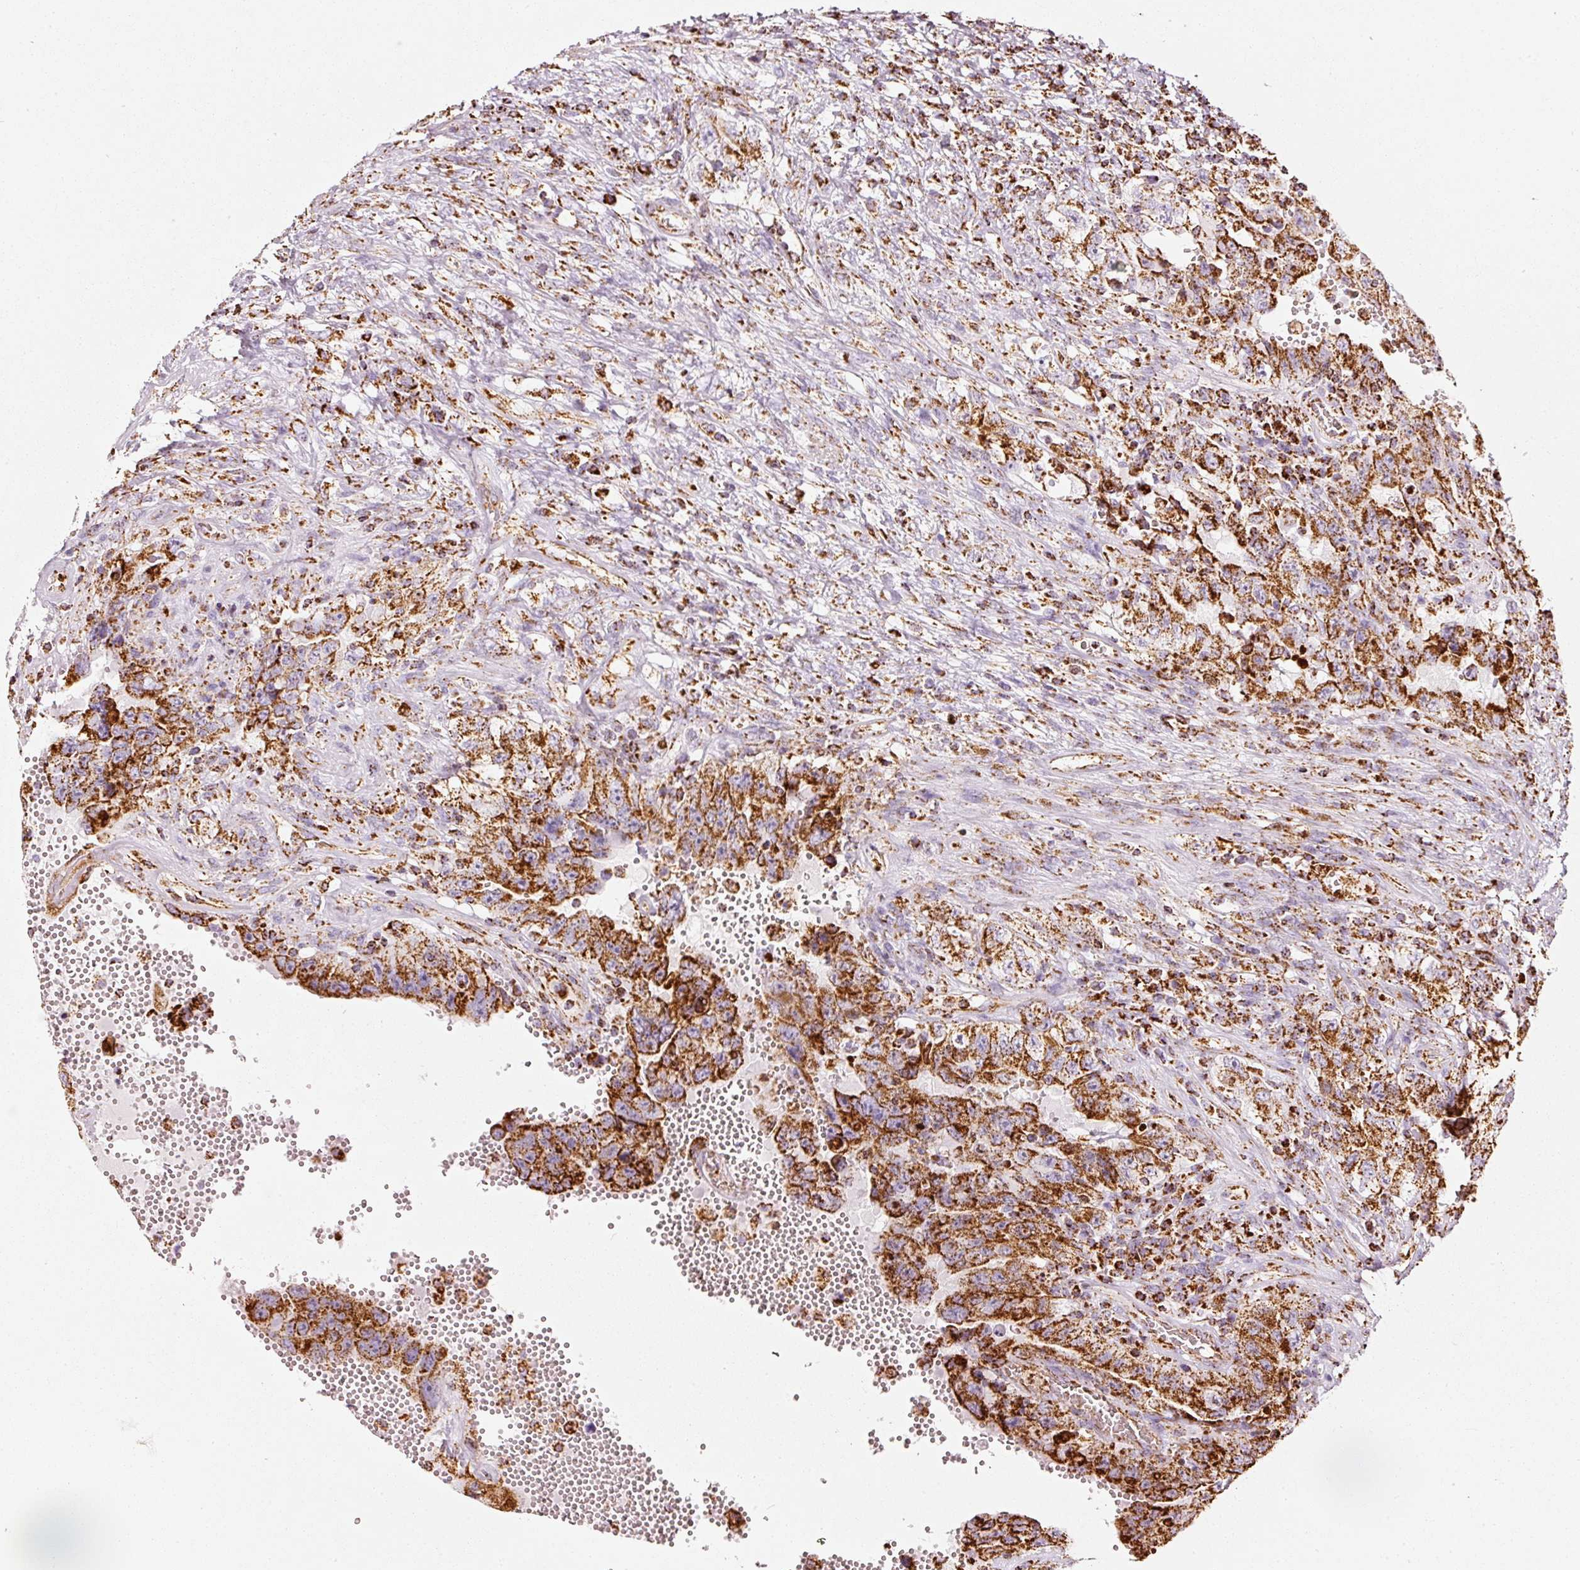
{"staining": {"intensity": "strong", "quantity": ">75%", "location": "cytoplasmic/membranous"}, "tissue": "testis cancer", "cell_type": "Tumor cells", "image_type": "cancer", "snomed": [{"axis": "morphology", "description": "Carcinoma, Embryonal, NOS"}, {"axis": "topography", "description": "Testis"}], "caption": "An immunohistochemistry histopathology image of tumor tissue is shown. Protein staining in brown shows strong cytoplasmic/membranous positivity in testis cancer (embryonal carcinoma) within tumor cells.", "gene": "MT-CO2", "patient": {"sex": "male", "age": 26}}